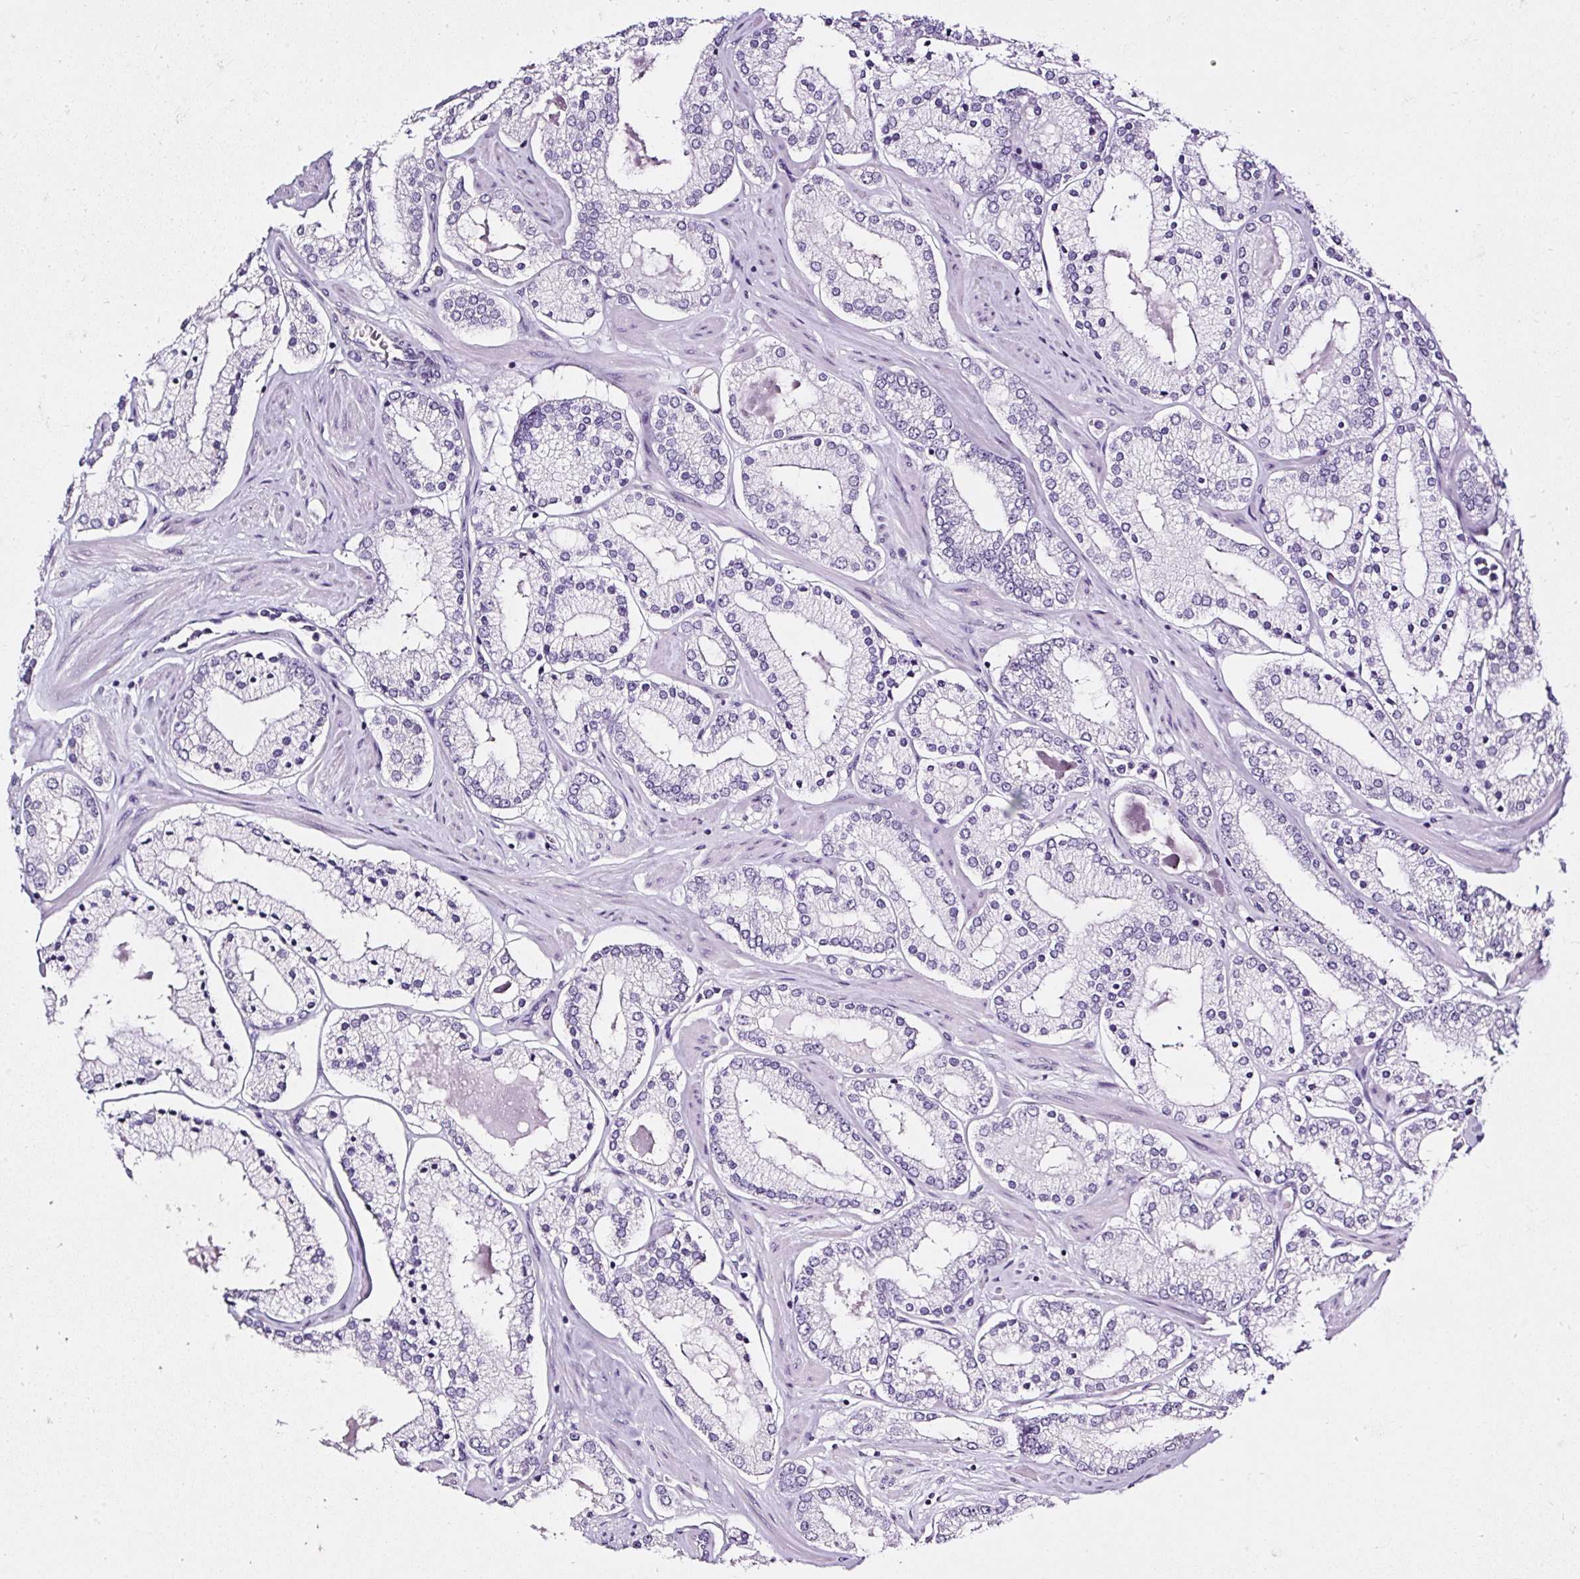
{"staining": {"intensity": "negative", "quantity": "none", "location": "none"}, "tissue": "prostate cancer", "cell_type": "Tumor cells", "image_type": "cancer", "snomed": [{"axis": "morphology", "description": "Adenocarcinoma, Low grade"}, {"axis": "topography", "description": "Prostate"}], "caption": "Prostate cancer was stained to show a protein in brown. There is no significant positivity in tumor cells. Nuclei are stained in blue.", "gene": "ATP2A1", "patient": {"sex": "male", "age": 42}}